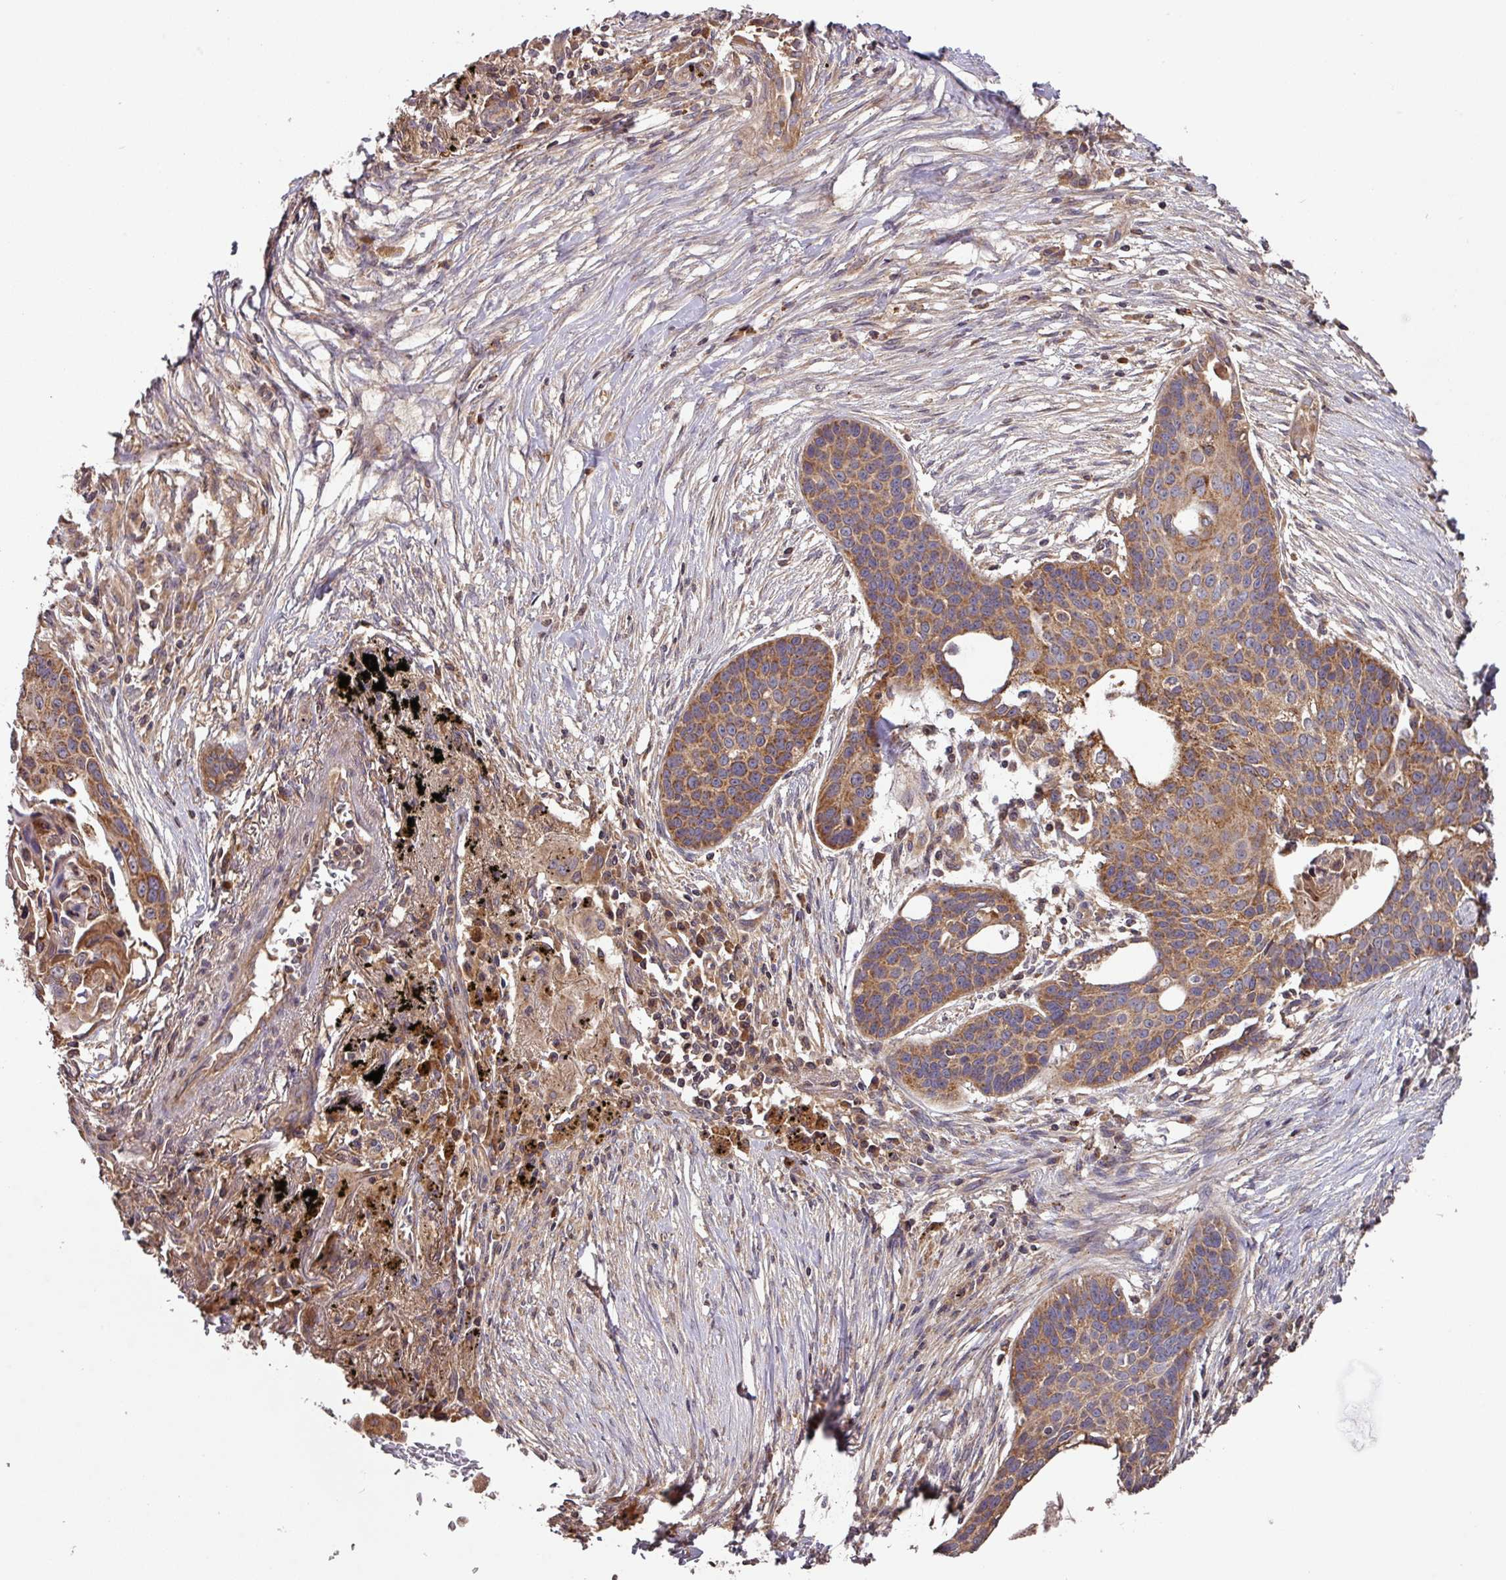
{"staining": {"intensity": "moderate", "quantity": ">75%", "location": "cytoplasmic/membranous"}, "tissue": "lung cancer", "cell_type": "Tumor cells", "image_type": "cancer", "snomed": [{"axis": "morphology", "description": "Squamous cell carcinoma, NOS"}, {"axis": "topography", "description": "Lung"}], "caption": "Immunohistochemistry of human squamous cell carcinoma (lung) demonstrates medium levels of moderate cytoplasmic/membranous positivity in approximately >75% of tumor cells.", "gene": "MRRF", "patient": {"sex": "male", "age": 71}}